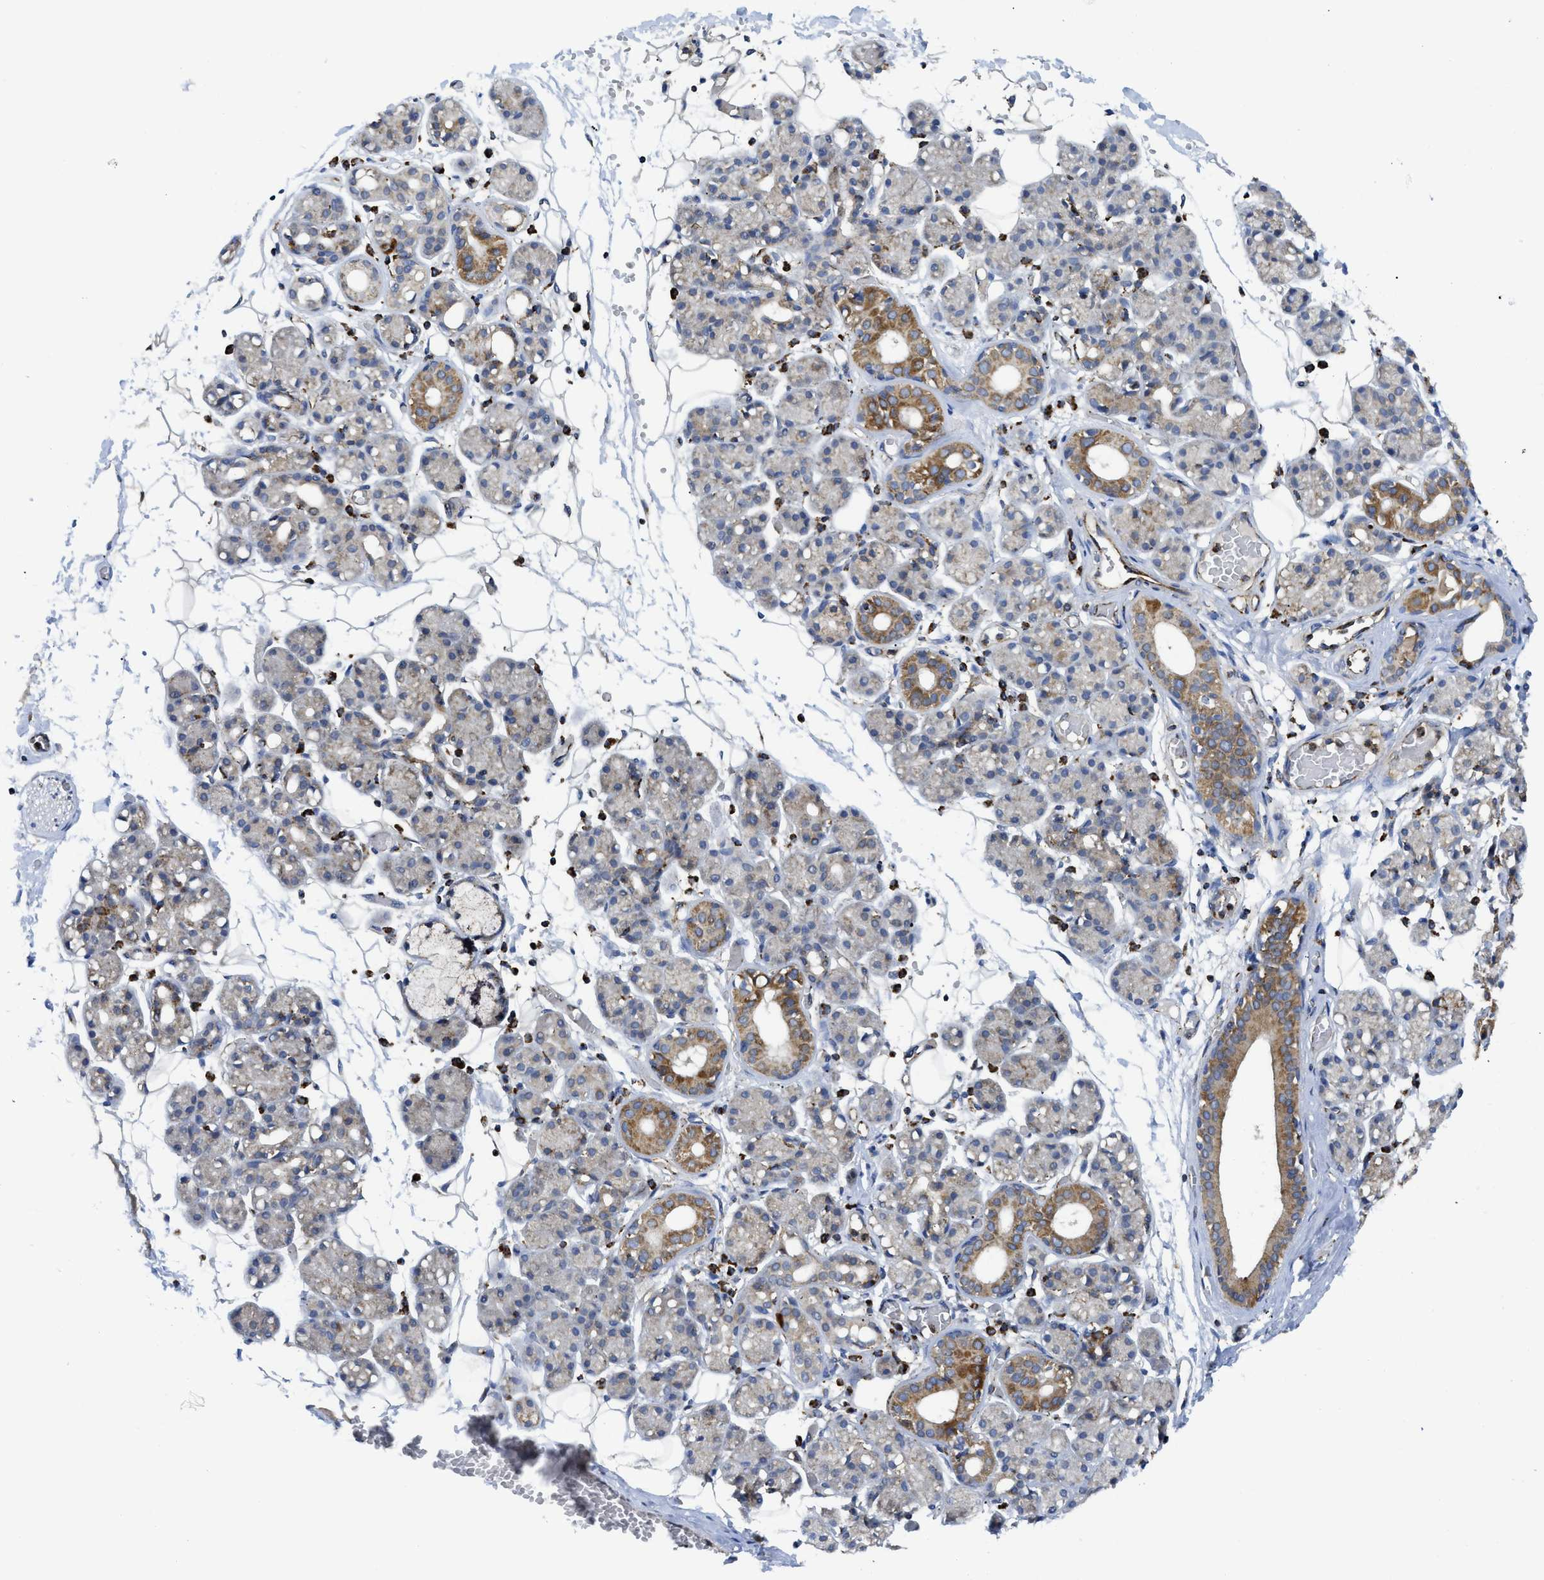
{"staining": {"intensity": "moderate", "quantity": "25%-75%", "location": "cytoplasmic/membranous"}, "tissue": "salivary gland", "cell_type": "Glandular cells", "image_type": "normal", "snomed": [{"axis": "morphology", "description": "Normal tissue, NOS"}, {"axis": "topography", "description": "Salivary gland"}], "caption": "Protein analysis of normal salivary gland reveals moderate cytoplasmic/membranous staining in about 25%-75% of glandular cells. (DAB (3,3'-diaminobenzidine) IHC with brightfield microscopy, high magnification).", "gene": "SQOR", "patient": {"sex": "male", "age": 63}}